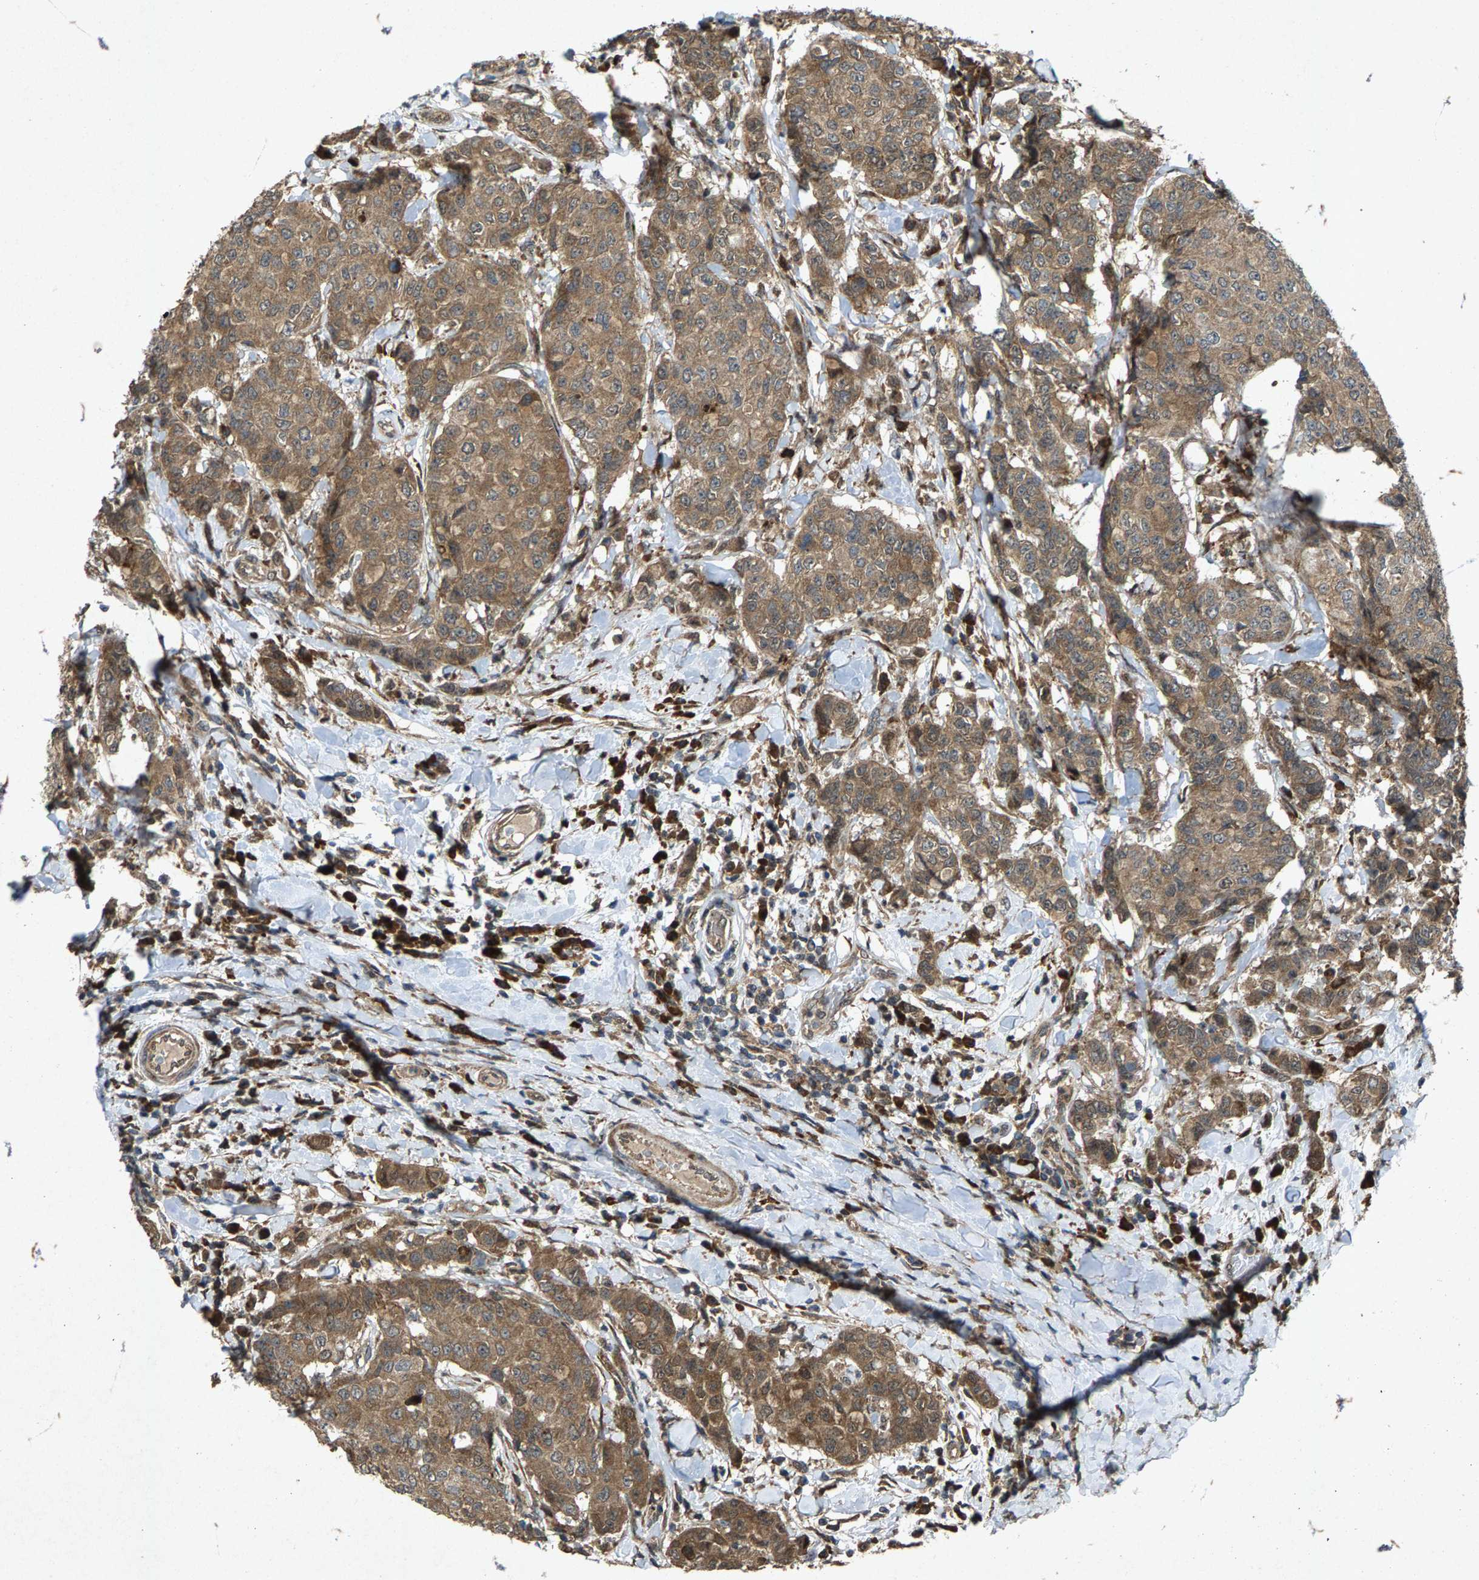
{"staining": {"intensity": "moderate", "quantity": ">75%", "location": "cytoplasmic/membranous"}, "tissue": "breast cancer", "cell_type": "Tumor cells", "image_type": "cancer", "snomed": [{"axis": "morphology", "description": "Duct carcinoma"}, {"axis": "topography", "description": "Breast"}], "caption": "This micrograph shows immunohistochemistry (IHC) staining of human intraductal carcinoma (breast), with medium moderate cytoplasmic/membranous expression in about >75% of tumor cells.", "gene": "LRRC72", "patient": {"sex": "female", "age": 27}}